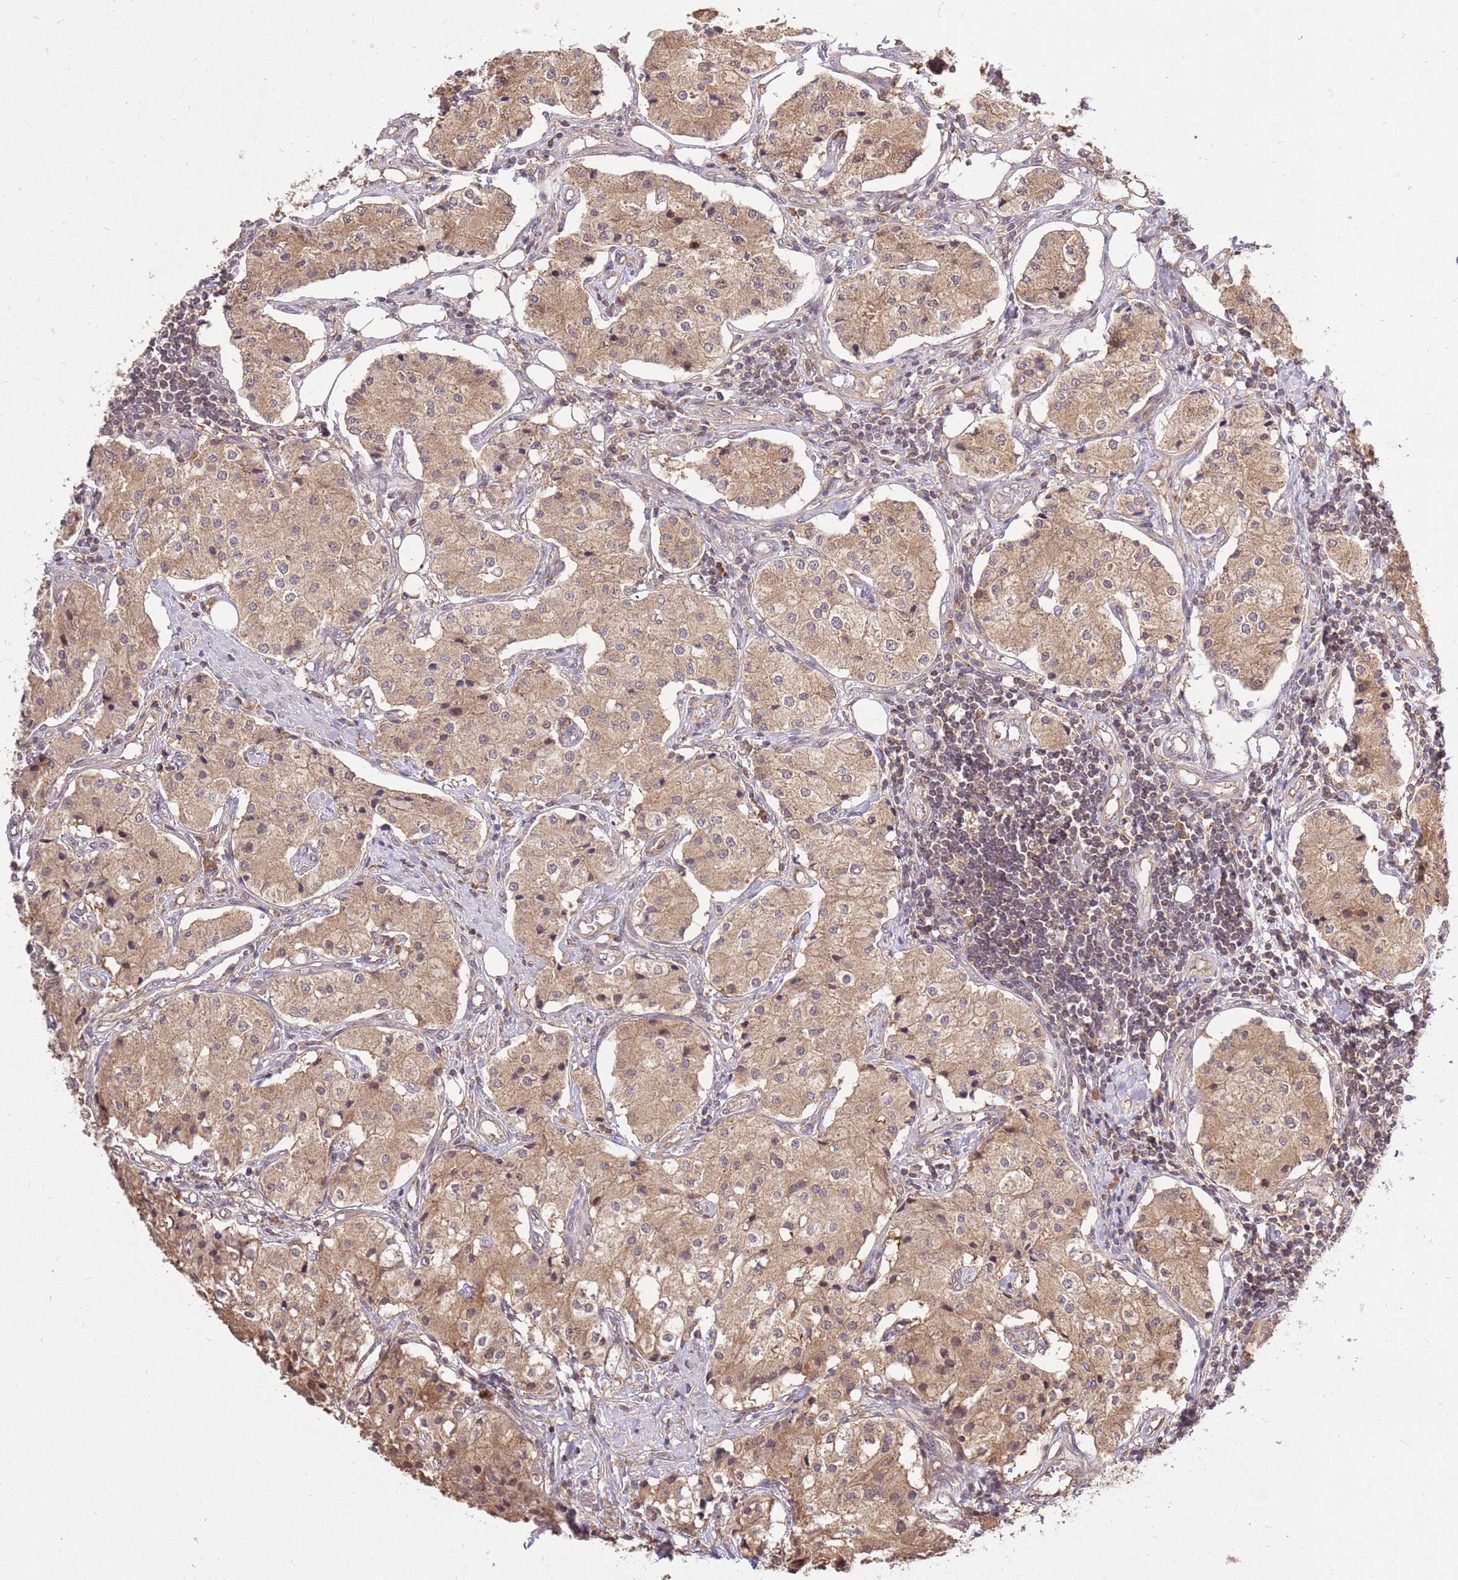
{"staining": {"intensity": "moderate", "quantity": ">75%", "location": "cytoplasmic/membranous"}, "tissue": "carcinoid", "cell_type": "Tumor cells", "image_type": "cancer", "snomed": [{"axis": "morphology", "description": "Carcinoid, malignant, NOS"}, {"axis": "topography", "description": "Colon"}], "caption": "Approximately >75% of tumor cells in malignant carcinoid show moderate cytoplasmic/membranous protein positivity as visualized by brown immunohistochemical staining.", "gene": "GAREM1", "patient": {"sex": "female", "age": 52}}